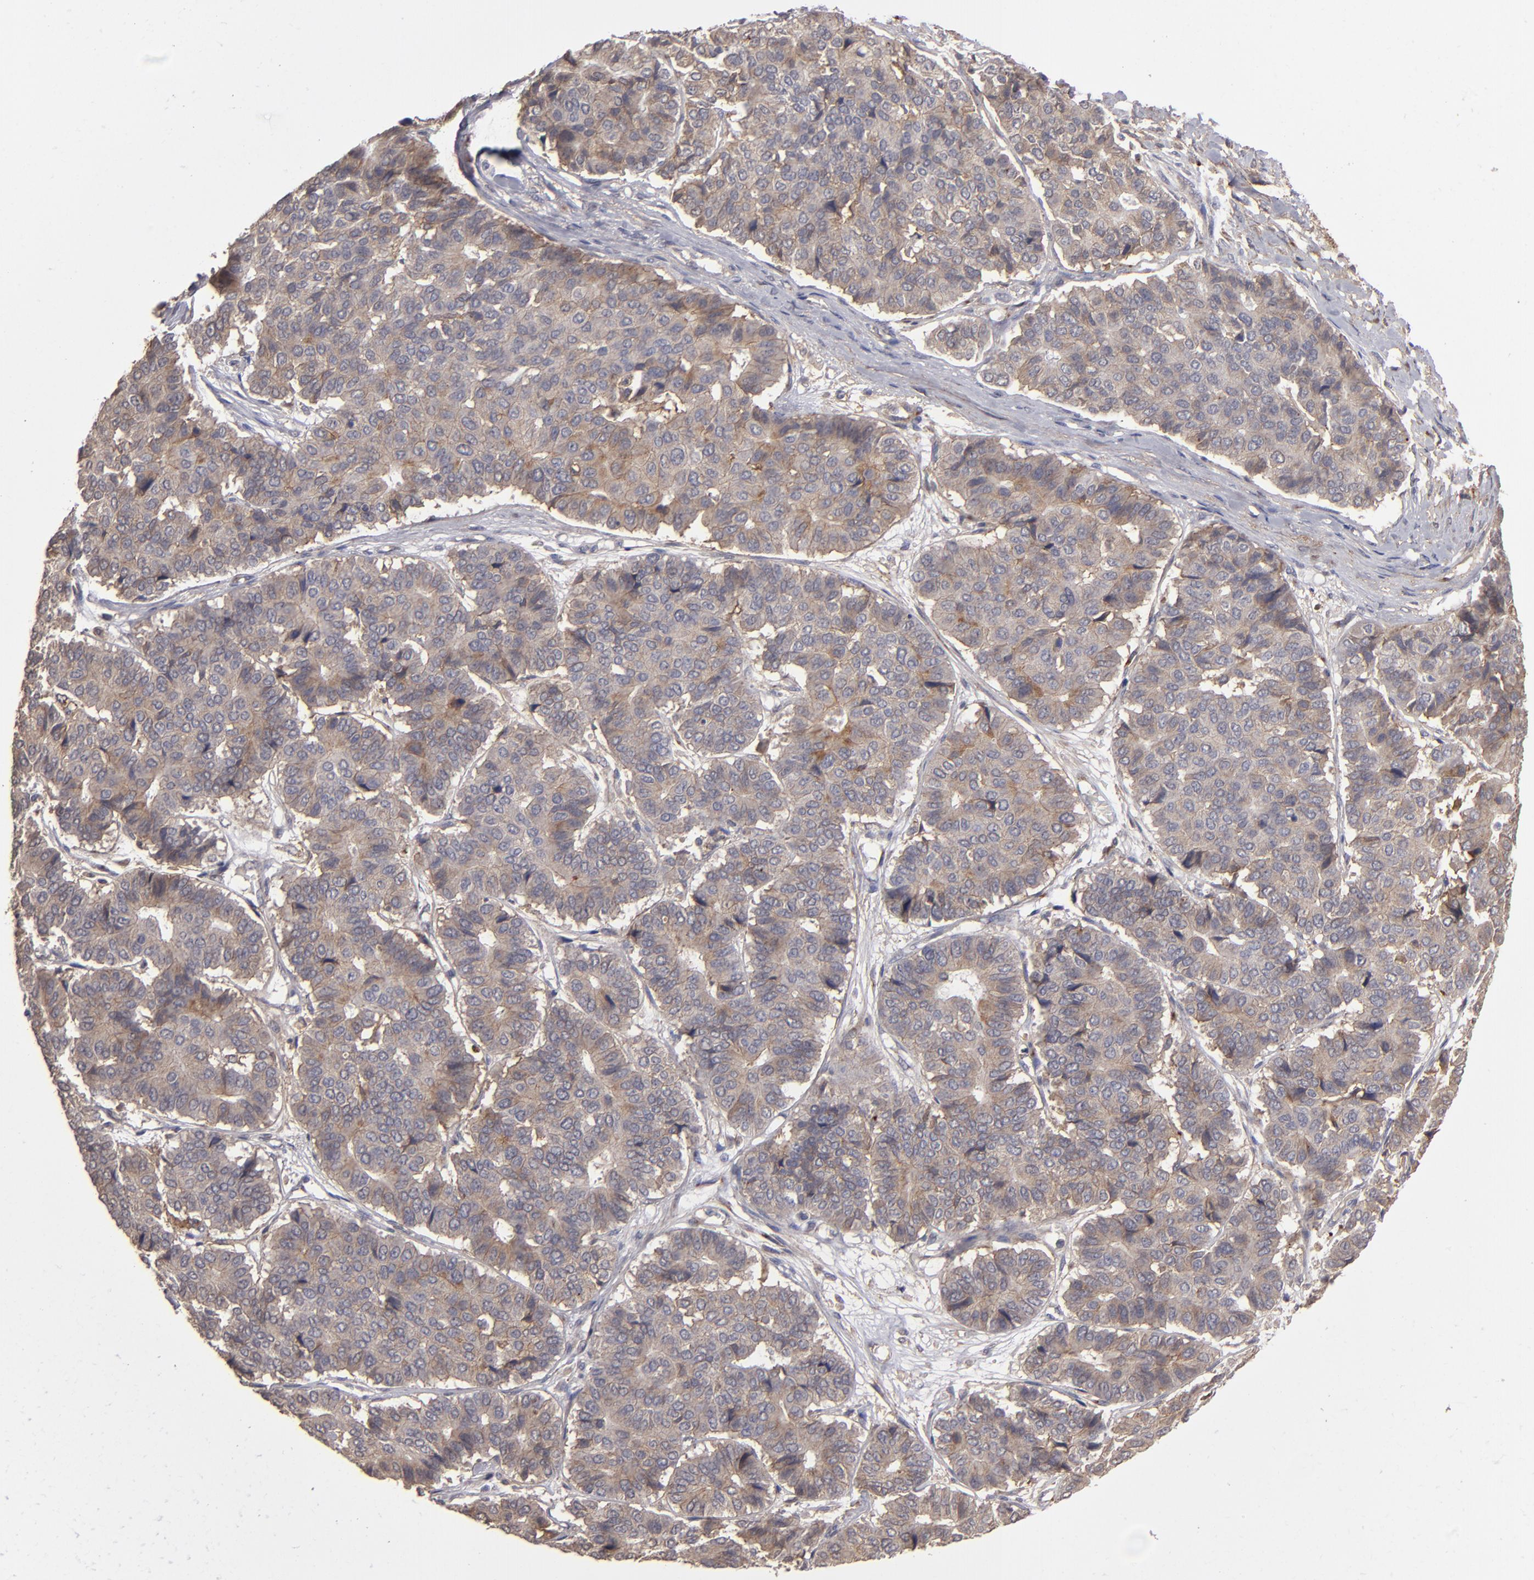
{"staining": {"intensity": "moderate", "quantity": "25%-75%", "location": "cytoplasmic/membranous"}, "tissue": "pancreatic cancer", "cell_type": "Tumor cells", "image_type": "cancer", "snomed": [{"axis": "morphology", "description": "Adenocarcinoma, NOS"}, {"axis": "topography", "description": "Pancreas"}], "caption": "An image of pancreatic cancer (adenocarcinoma) stained for a protein demonstrates moderate cytoplasmic/membranous brown staining in tumor cells. (brown staining indicates protein expression, while blue staining denotes nuclei).", "gene": "ITGB5", "patient": {"sex": "male", "age": 50}}